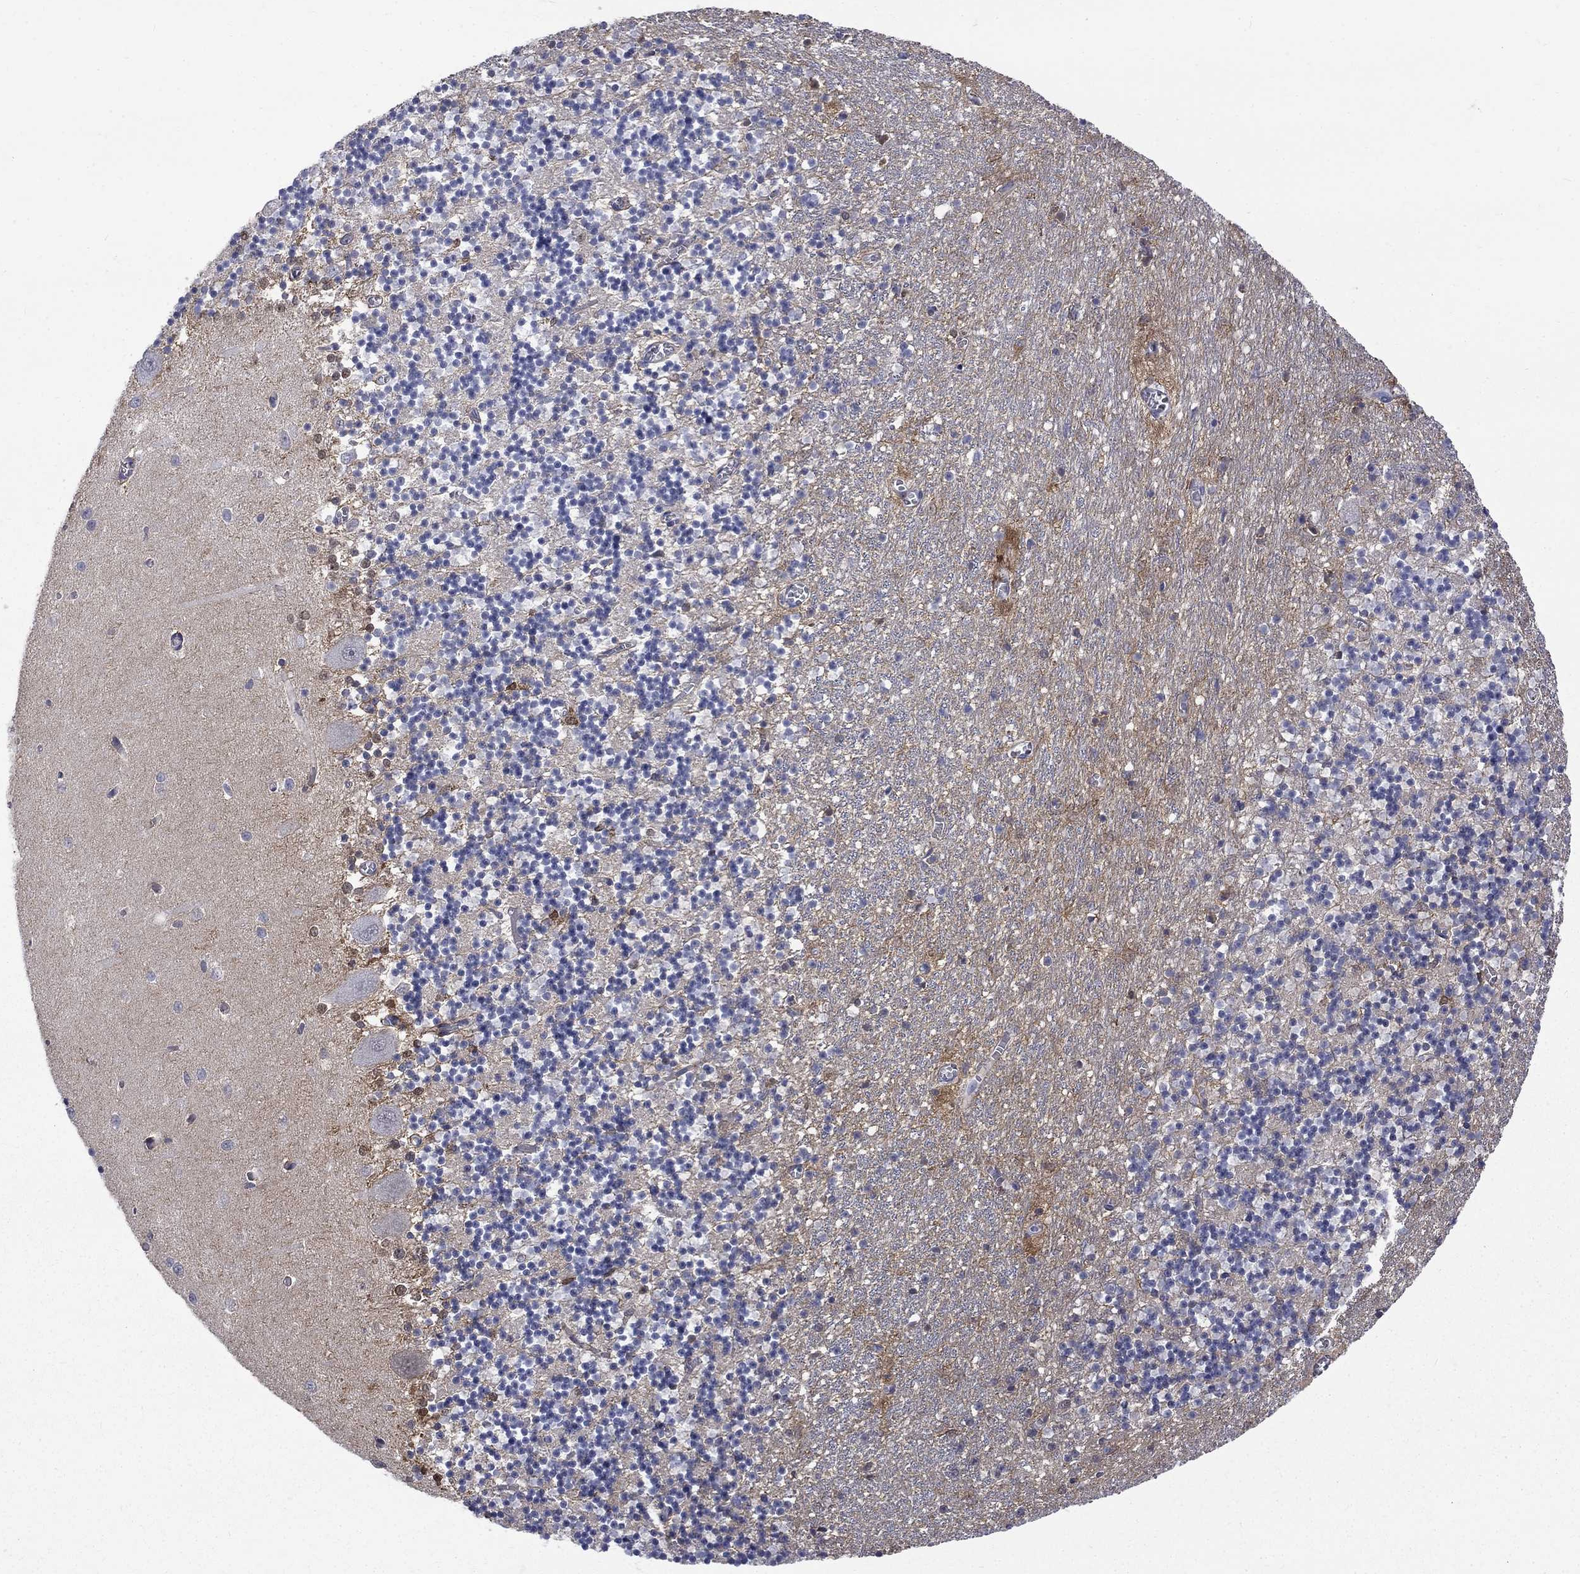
{"staining": {"intensity": "strong", "quantity": "<25%", "location": "cytoplasmic/membranous"}, "tissue": "cerebellum", "cell_type": "Cells in granular layer", "image_type": "normal", "snomed": [{"axis": "morphology", "description": "Normal tissue, NOS"}, {"axis": "topography", "description": "Cerebellum"}], "caption": "Immunohistochemistry photomicrograph of benign cerebellum: human cerebellum stained using immunohistochemistry reveals medium levels of strong protein expression localized specifically in the cytoplasmic/membranous of cells in granular layer, appearing as a cytoplasmic/membranous brown color.", "gene": "HKDC1", "patient": {"sex": "female", "age": 64}}